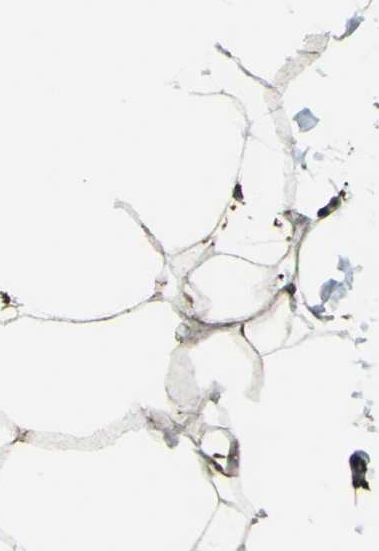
{"staining": {"intensity": "moderate", "quantity": ">75%", "location": "cytoplasmic/membranous"}, "tissue": "adipose tissue", "cell_type": "Adipocytes", "image_type": "normal", "snomed": [{"axis": "morphology", "description": "Normal tissue, NOS"}, {"axis": "morphology", "description": "Duct carcinoma"}, {"axis": "topography", "description": "Breast"}, {"axis": "topography", "description": "Adipose tissue"}], "caption": "Brown immunohistochemical staining in benign human adipose tissue shows moderate cytoplasmic/membranous staining in approximately >75% of adipocytes.", "gene": "NAPA", "patient": {"sex": "female", "age": 37}}